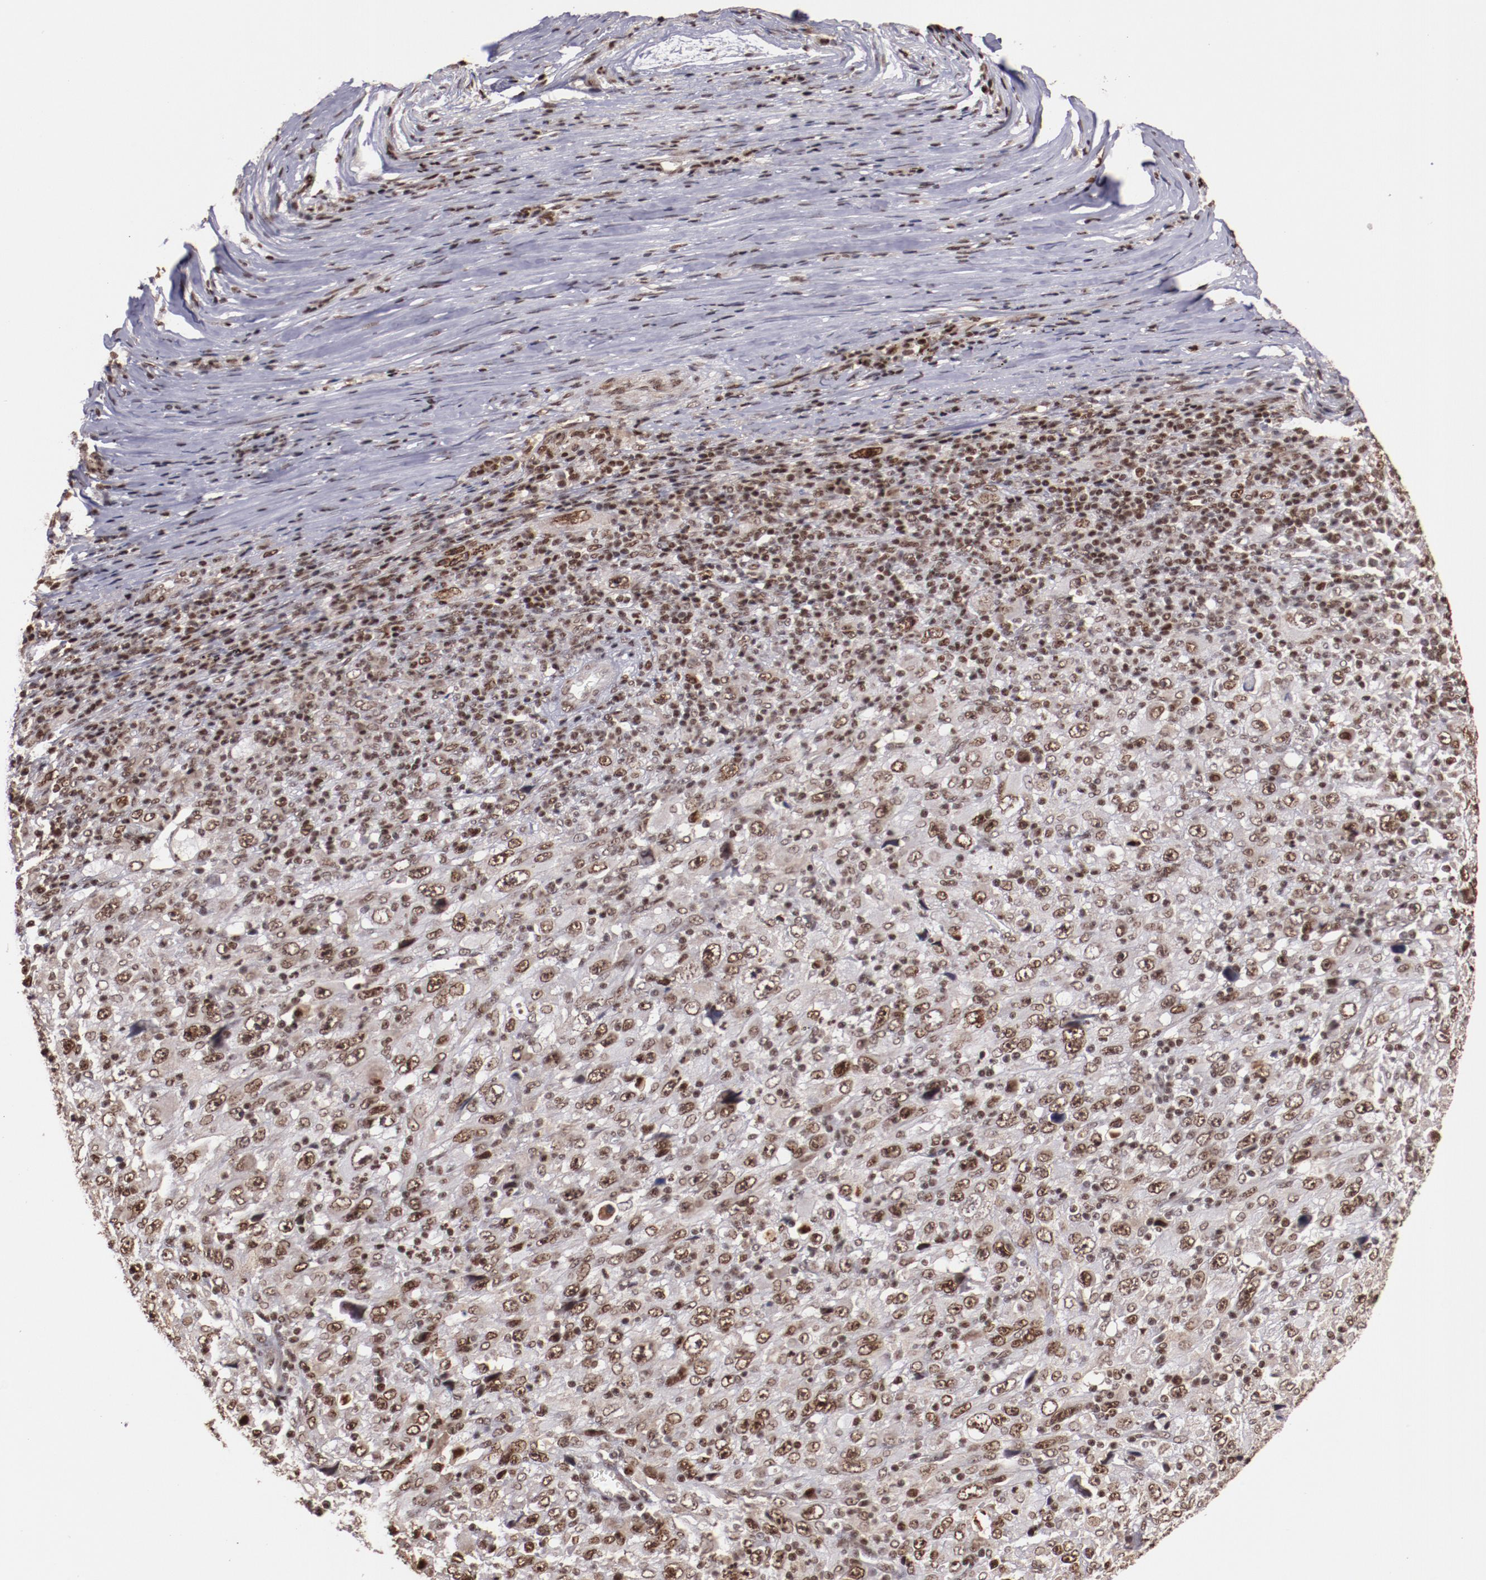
{"staining": {"intensity": "moderate", "quantity": ">75%", "location": "nuclear"}, "tissue": "melanoma", "cell_type": "Tumor cells", "image_type": "cancer", "snomed": [{"axis": "morphology", "description": "Malignant melanoma, Metastatic site"}, {"axis": "topography", "description": "Skin"}], "caption": "Protein expression analysis of melanoma shows moderate nuclear positivity in about >75% of tumor cells.", "gene": "STAG2", "patient": {"sex": "female", "age": 56}}